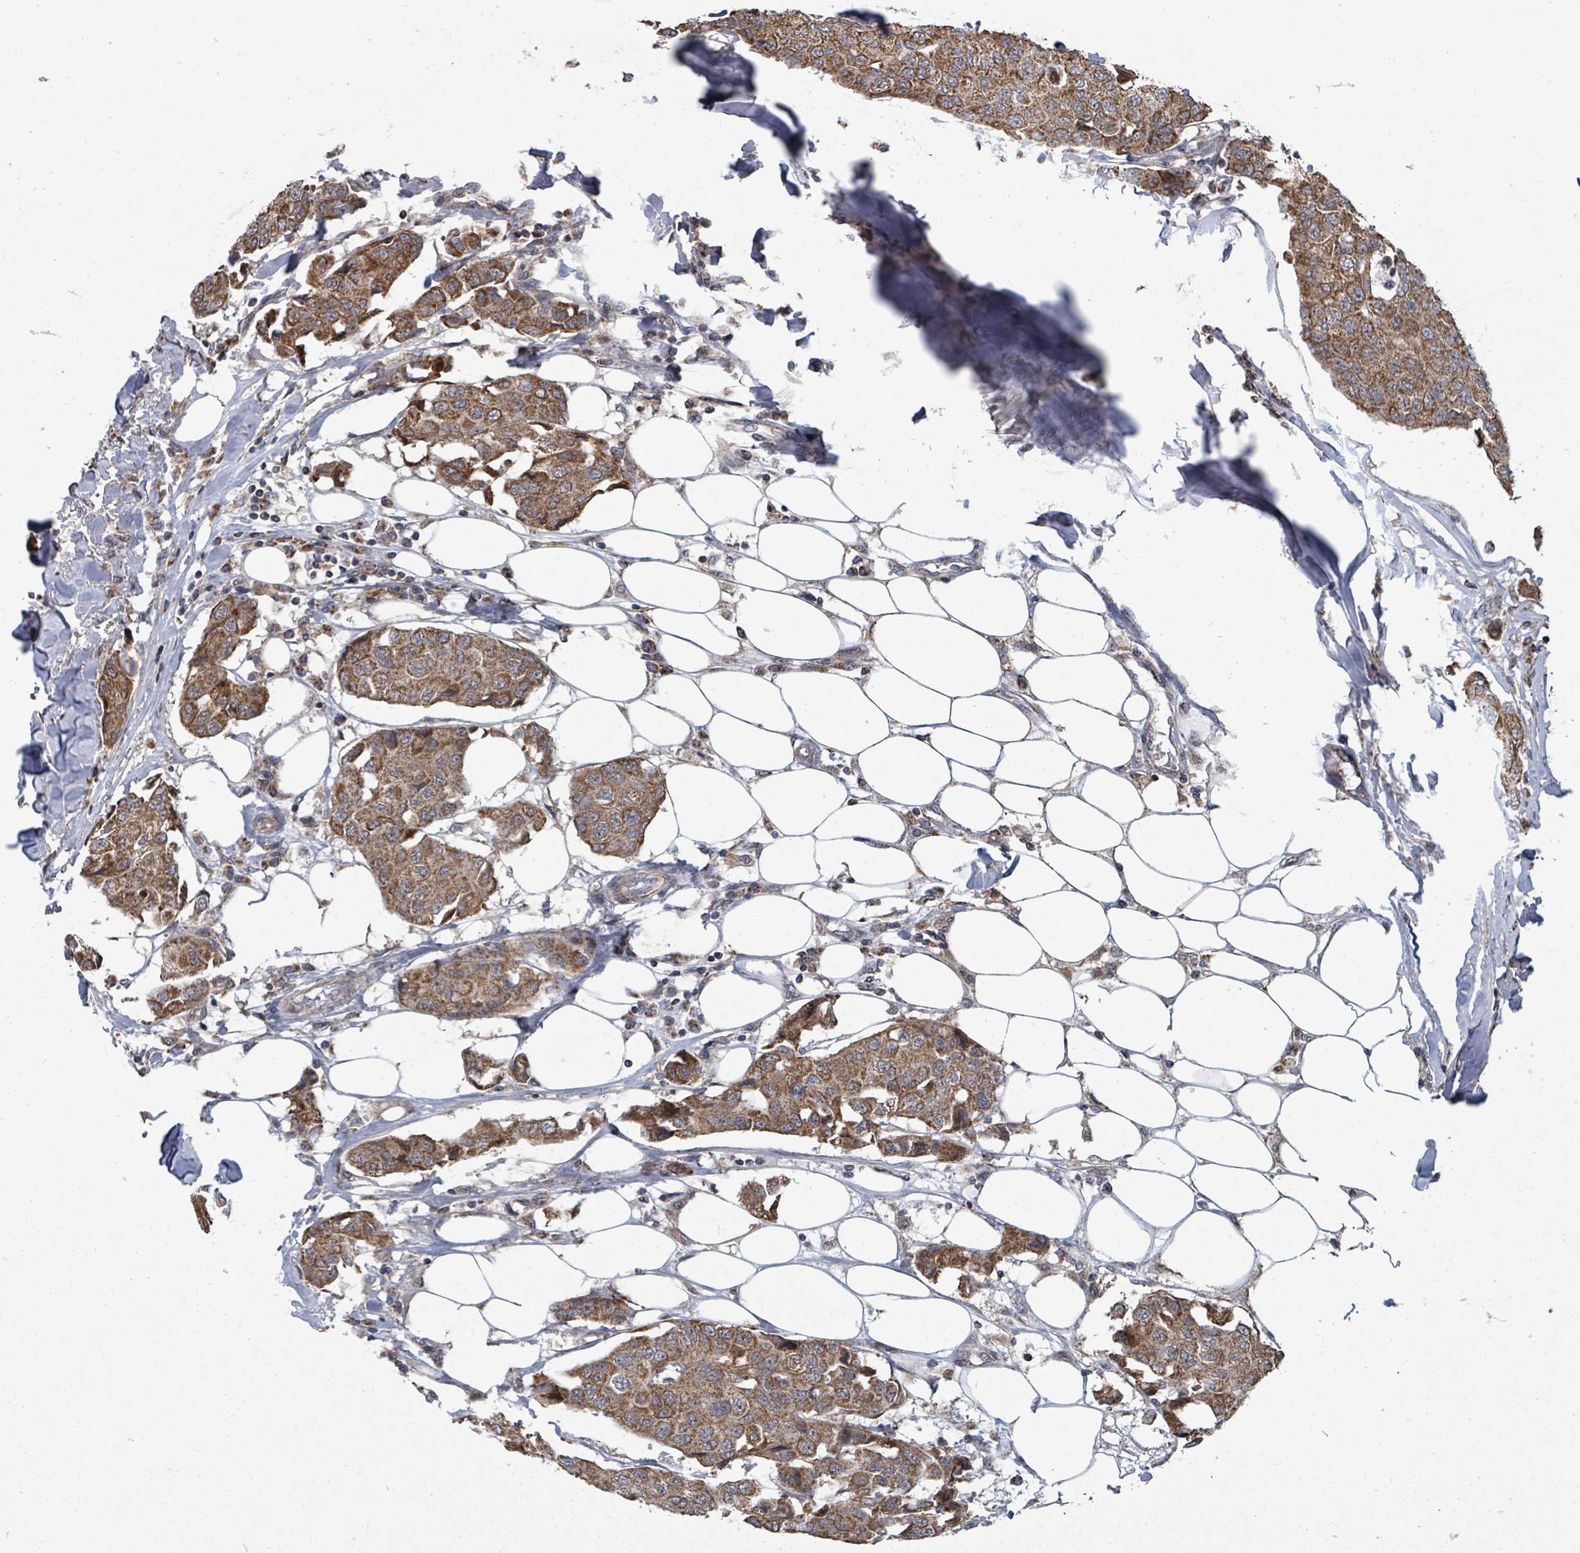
{"staining": {"intensity": "strong", "quantity": ">75%", "location": "cytoplasmic/membranous"}, "tissue": "breast cancer", "cell_type": "Tumor cells", "image_type": "cancer", "snomed": [{"axis": "morphology", "description": "Duct carcinoma"}, {"axis": "topography", "description": "Breast"}], "caption": "A brown stain labels strong cytoplasmic/membranous staining of a protein in human invasive ductal carcinoma (breast) tumor cells. The staining is performed using DAB brown chromogen to label protein expression. The nuclei are counter-stained blue using hematoxylin.", "gene": "MAGOHB", "patient": {"sex": "female", "age": 80}}